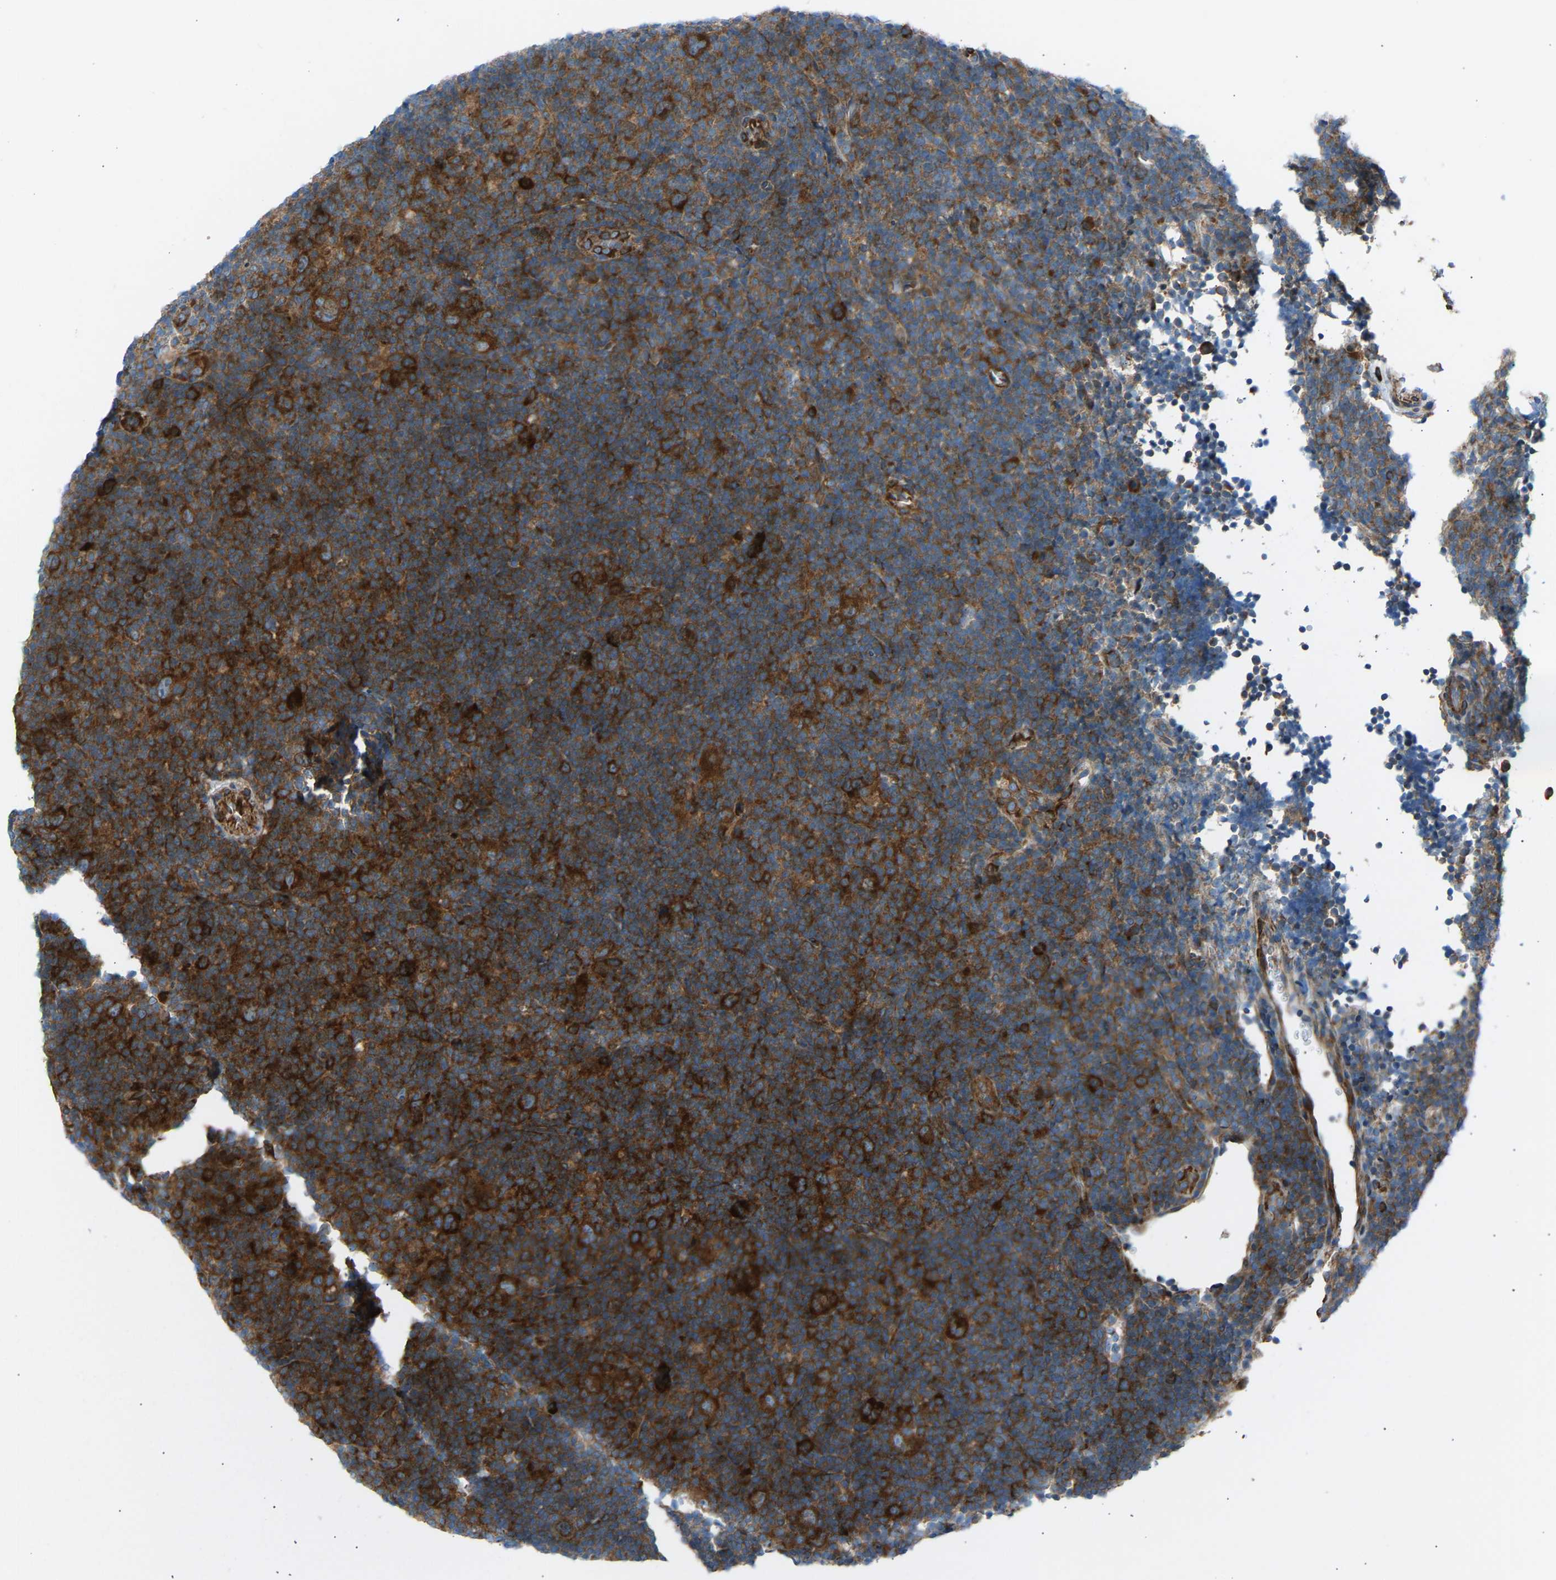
{"staining": {"intensity": "strong", "quantity": ">75%", "location": "cytoplasmic/membranous"}, "tissue": "lymphoma", "cell_type": "Tumor cells", "image_type": "cancer", "snomed": [{"axis": "morphology", "description": "Hodgkin's disease, NOS"}, {"axis": "topography", "description": "Lymph node"}], "caption": "Hodgkin's disease stained for a protein displays strong cytoplasmic/membranous positivity in tumor cells. (DAB (3,3'-diaminobenzidine) IHC with brightfield microscopy, high magnification).", "gene": "VPS41", "patient": {"sex": "female", "age": 57}}